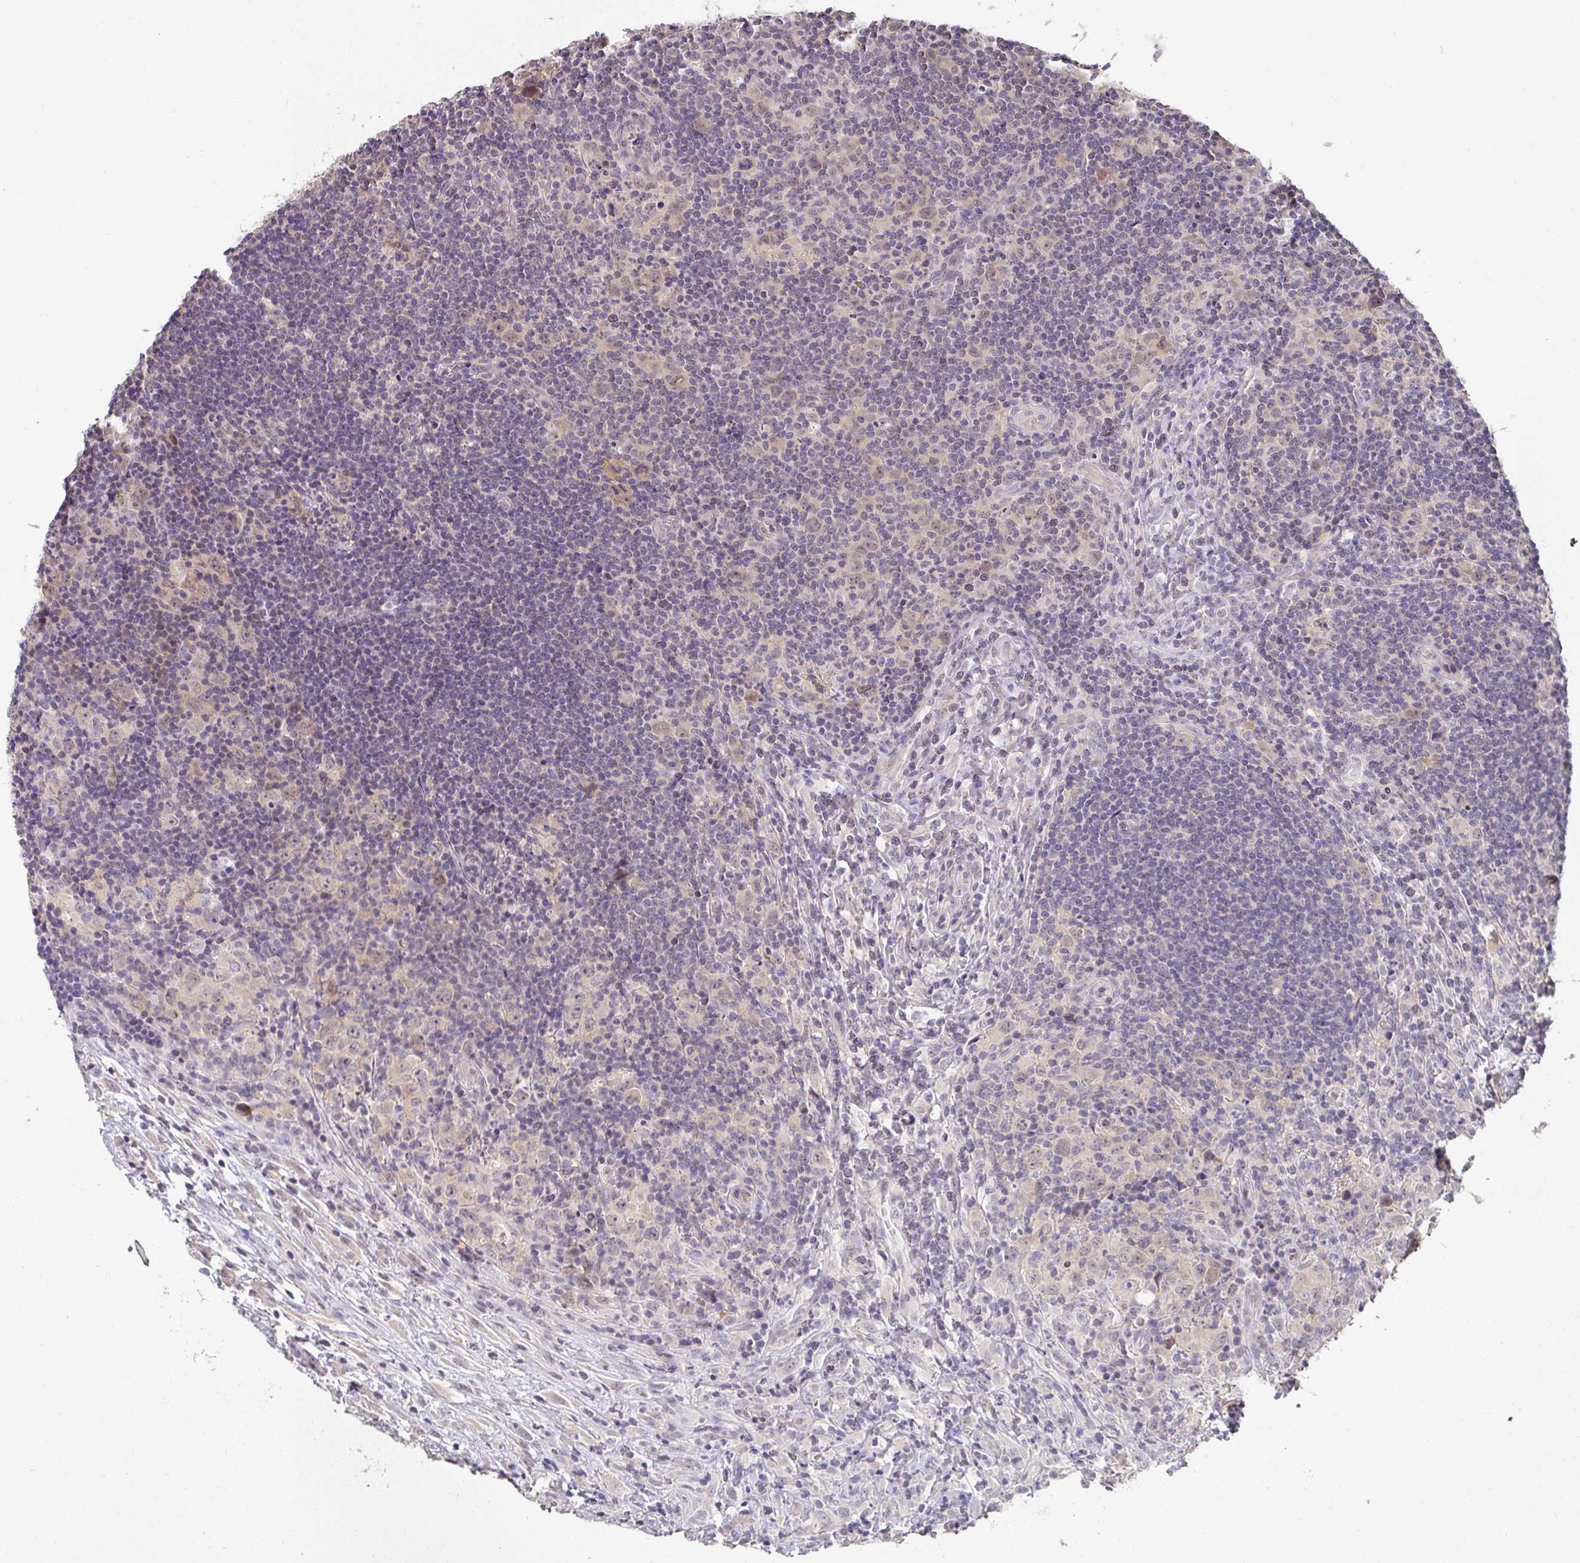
{"staining": {"intensity": "weak", "quantity": "25%-75%", "location": "cytoplasmic/membranous,nuclear"}, "tissue": "lymphoma", "cell_type": "Tumor cells", "image_type": "cancer", "snomed": [{"axis": "morphology", "description": "Hodgkin's disease, NOS"}, {"axis": "topography", "description": "Lymph node"}], "caption": "IHC histopathology image of human lymphoma stained for a protein (brown), which demonstrates low levels of weak cytoplasmic/membranous and nuclear expression in about 25%-75% of tumor cells.", "gene": "FOXN4", "patient": {"sex": "female", "age": 18}}